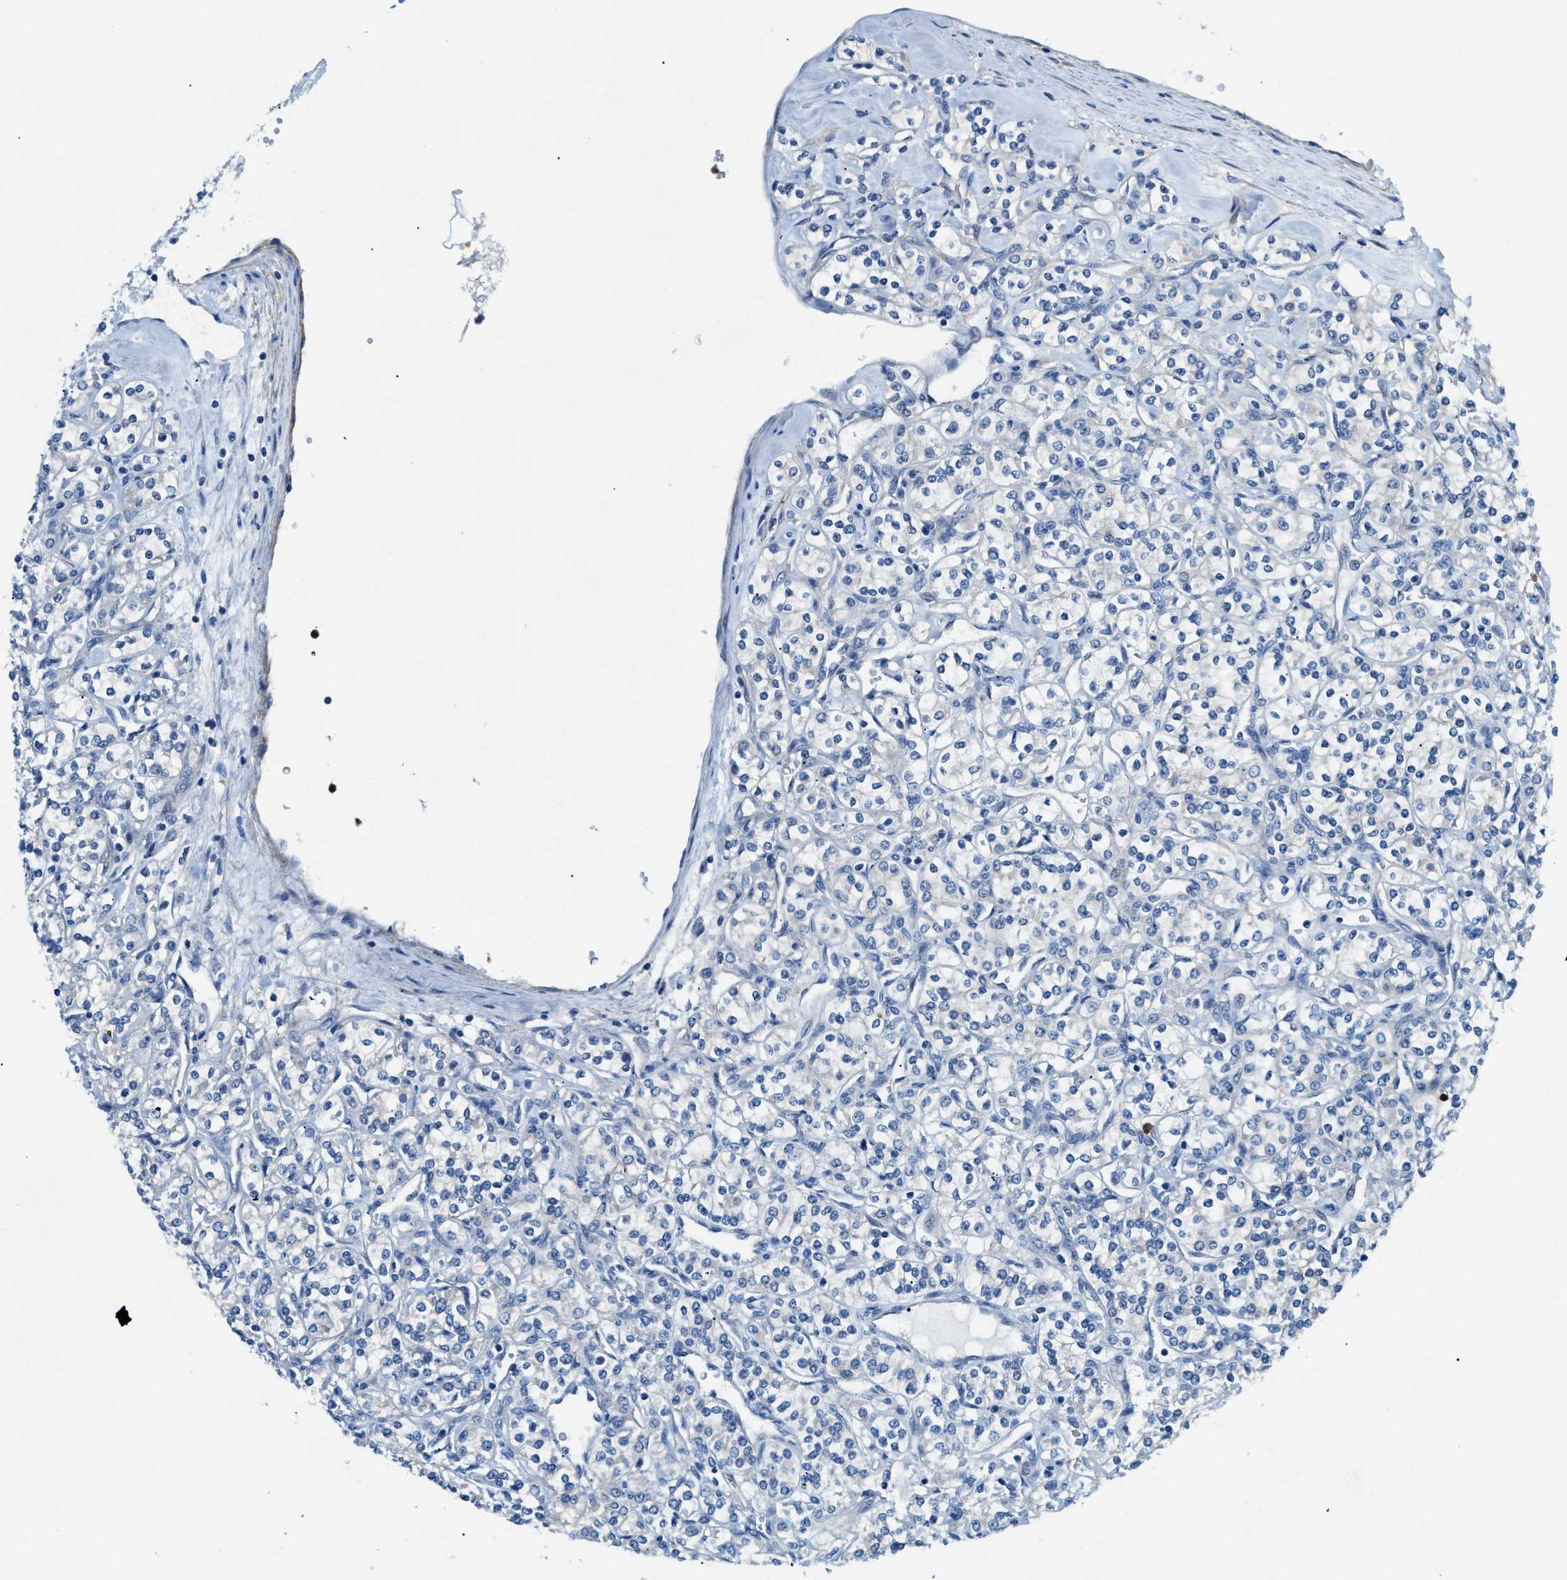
{"staining": {"intensity": "negative", "quantity": "none", "location": "none"}, "tissue": "renal cancer", "cell_type": "Tumor cells", "image_type": "cancer", "snomed": [{"axis": "morphology", "description": "Adenocarcinoma, NOS"}, {"axis": "topography", "description": "Kidney"}], "caption": "High magnification brightfield microscopy of adenocarcinoma (renal) stained with DAB (brown) and counterstained with hematoxylin (blue): tumor cells show no significant staining.", "gene": "ZDHHC13", "patient": {"sex": "male", "age": 77}}